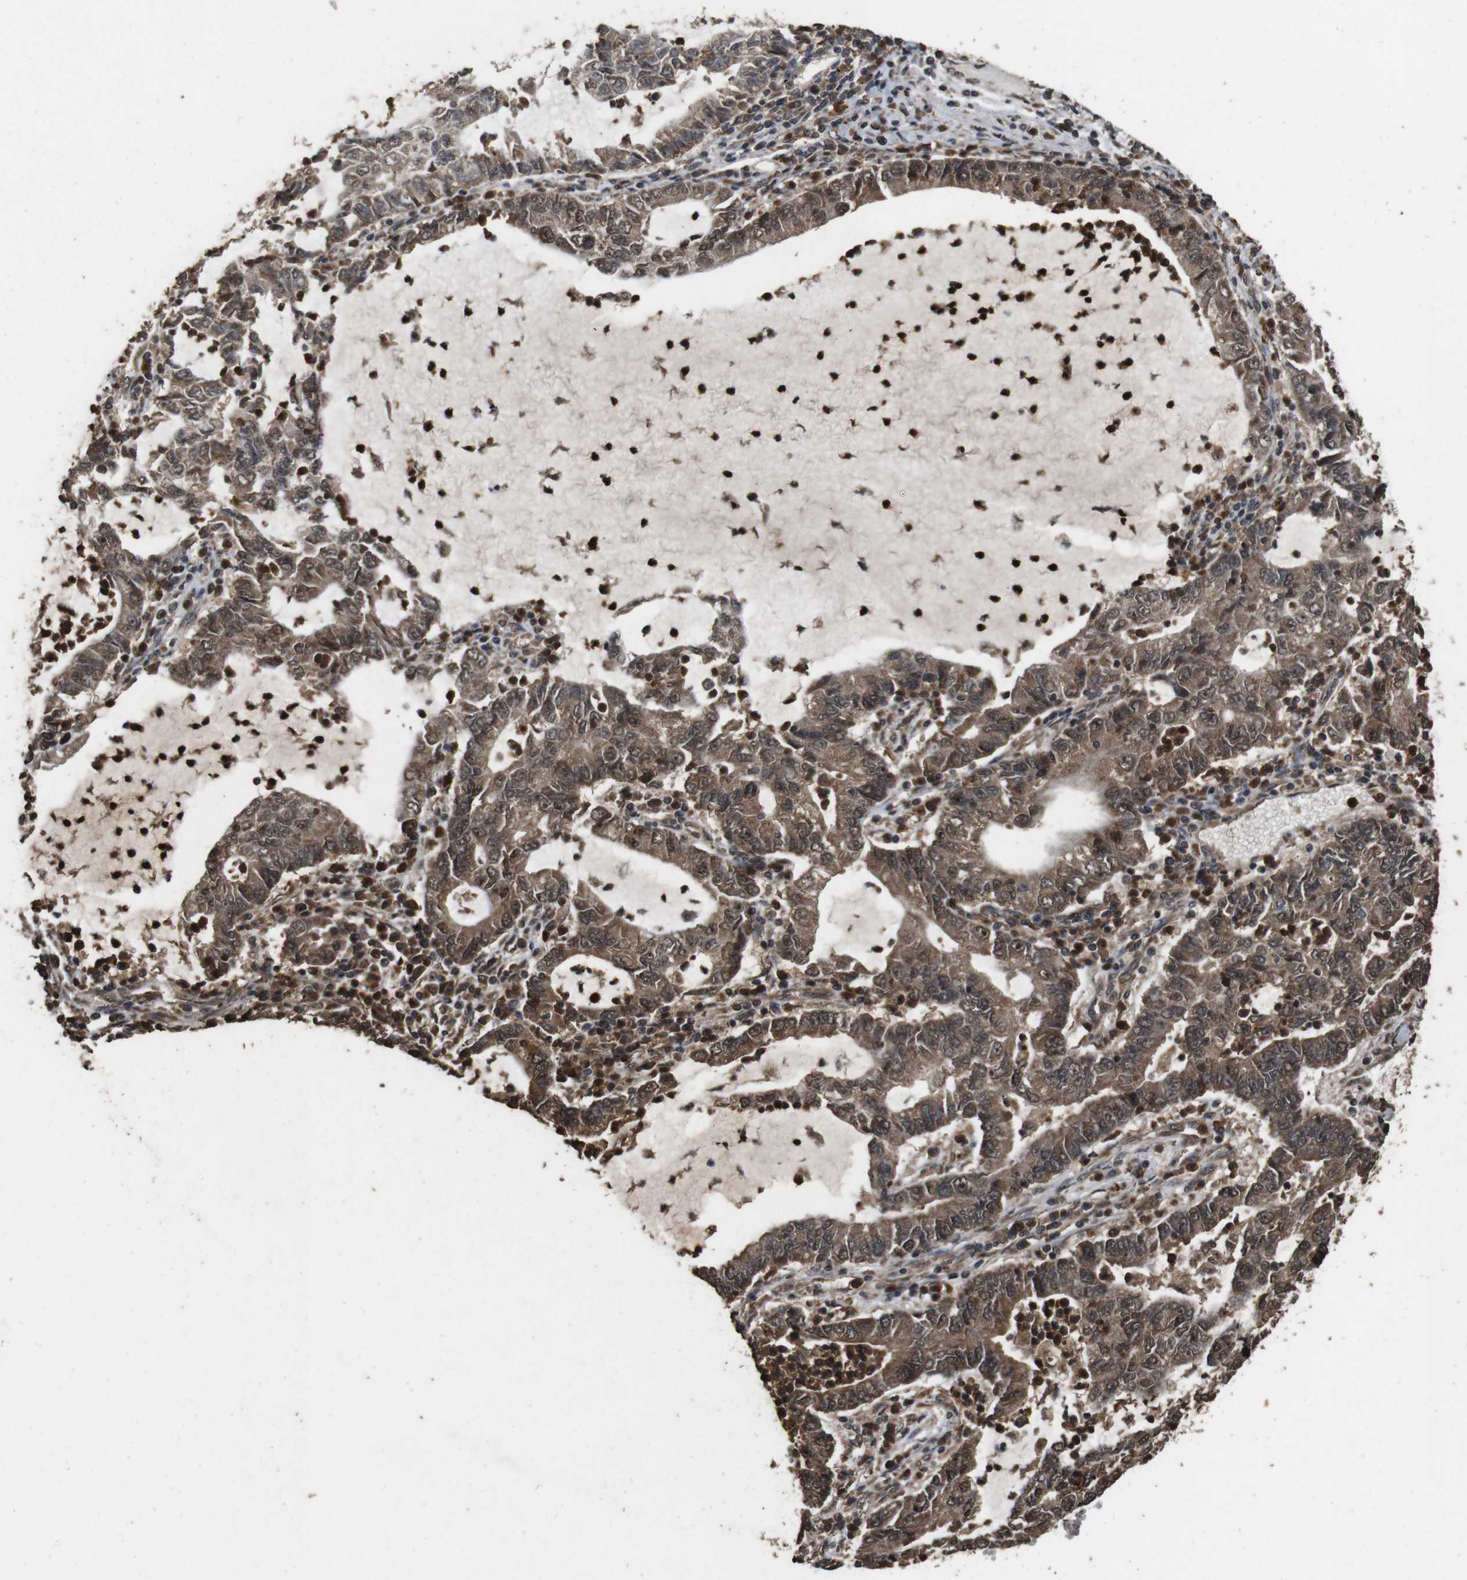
{"staining": {"intensity": "moderate", "quantity": ">75%", "location": "cytoplasmic/membranous"}, "tissue": "lung cancer", "cell_type": "Tumor cells", "image_type": "cancer", "snomed": [{"axis": "morphology", "description": "Adenocarcinoma, NOS"}, {"axis": "topography", "description": "Lung"}], "caption": "A brown stain highlights moderate cytoplasmic/membranous positivity of a protein in human lung cancer tumor cells.", "gene": "RRAS2", "patient": {"sex": "female", "age": 51}}